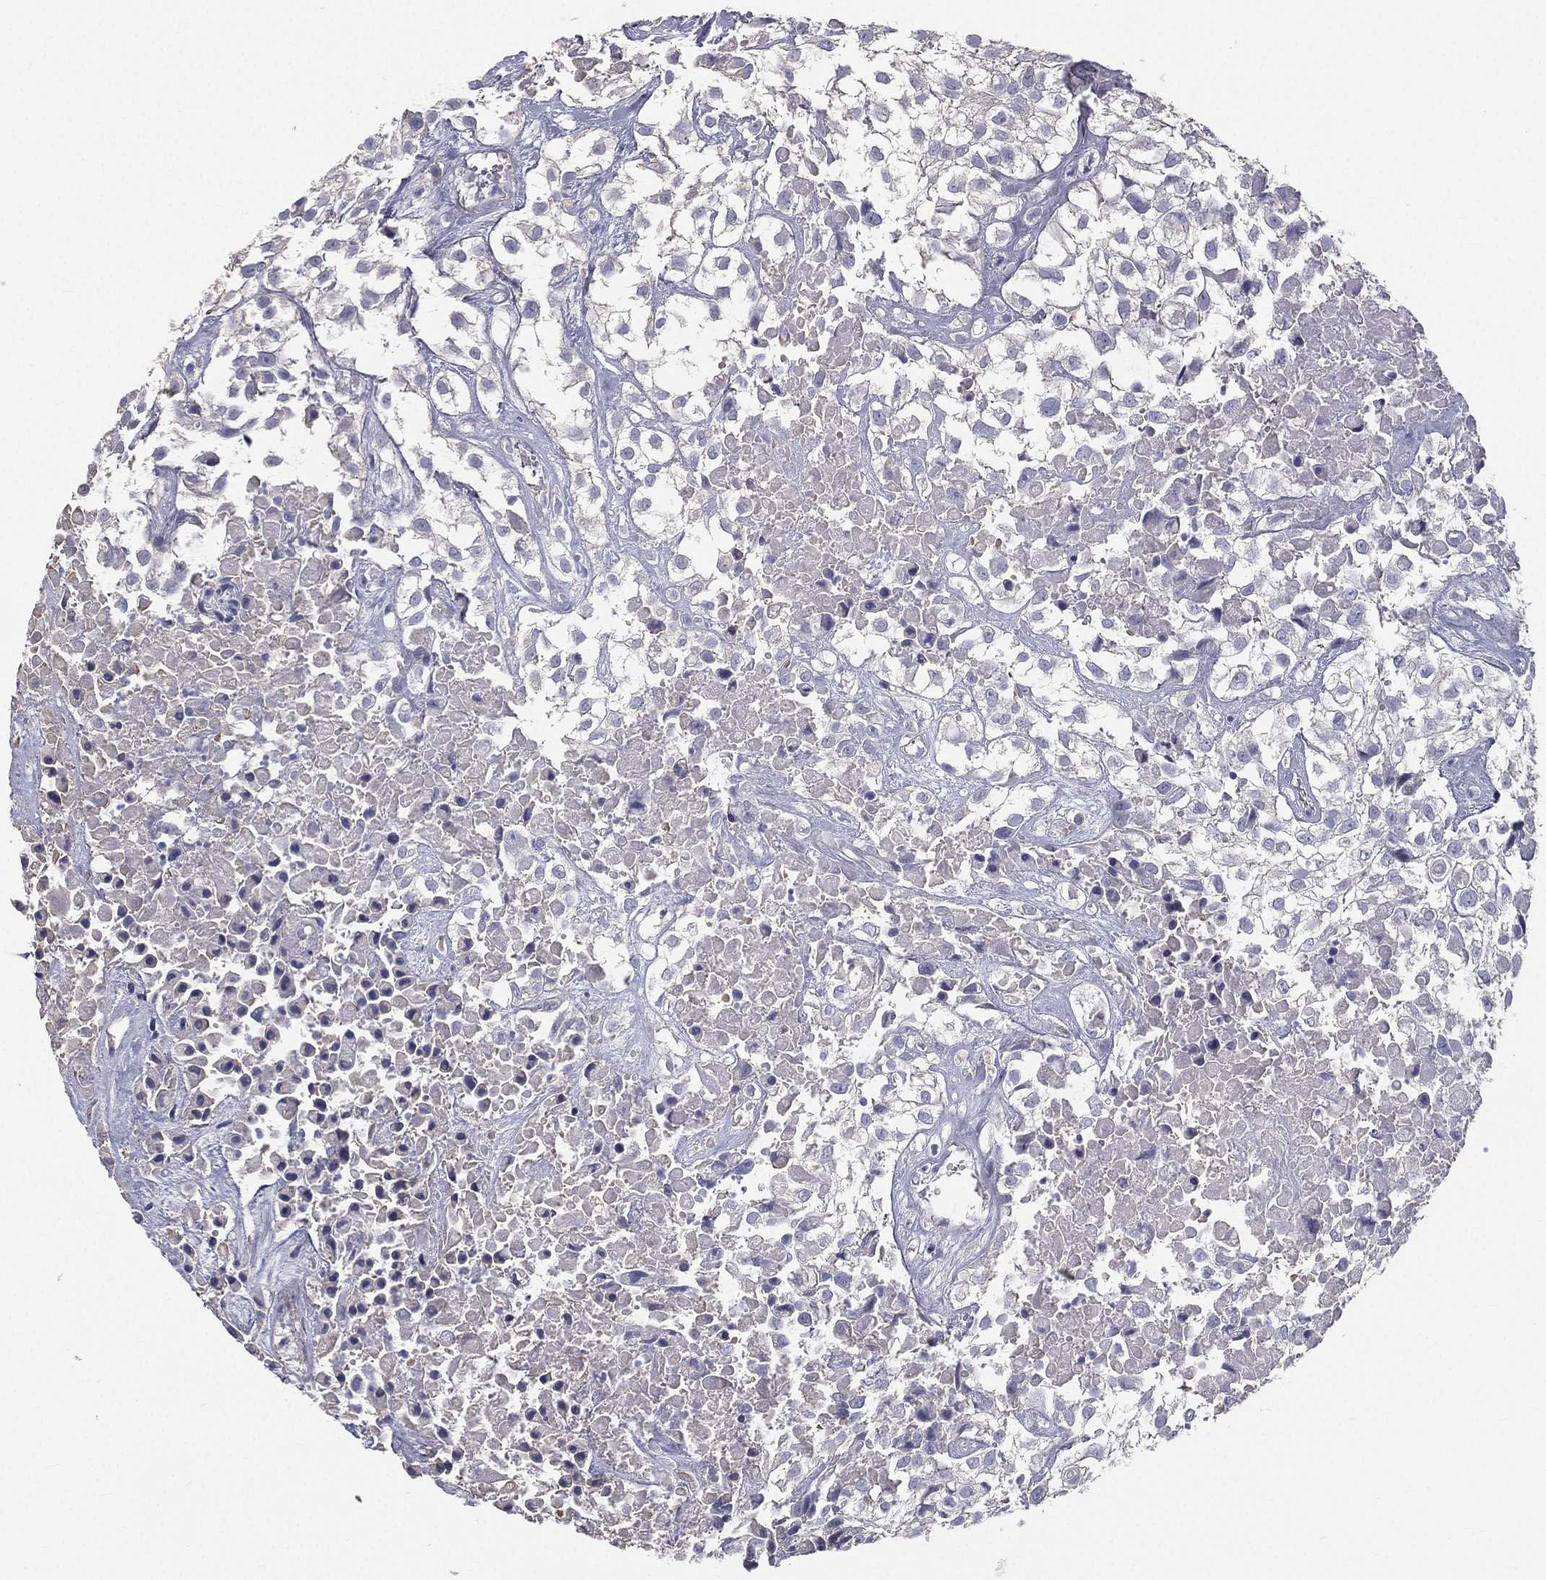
{"staining": {"intensity": "negative", "quantity": "none", "location": "none"}, "tissue": "urothelial cancer", "cell_type": "Tumor cells", "image_type": "cancer", "snomed": [{"axis": "morphology", "description": "Urothelial carcinoma, High grade"}, {"axis": "topography", "description": "Urinary bladder"}], "caption": "The micrograph demonstrates no staining of tumor cells in high-grade urothelial carcinoma.", "gene": "MUC13", "patient": {"sex": "male", "age": 56}}